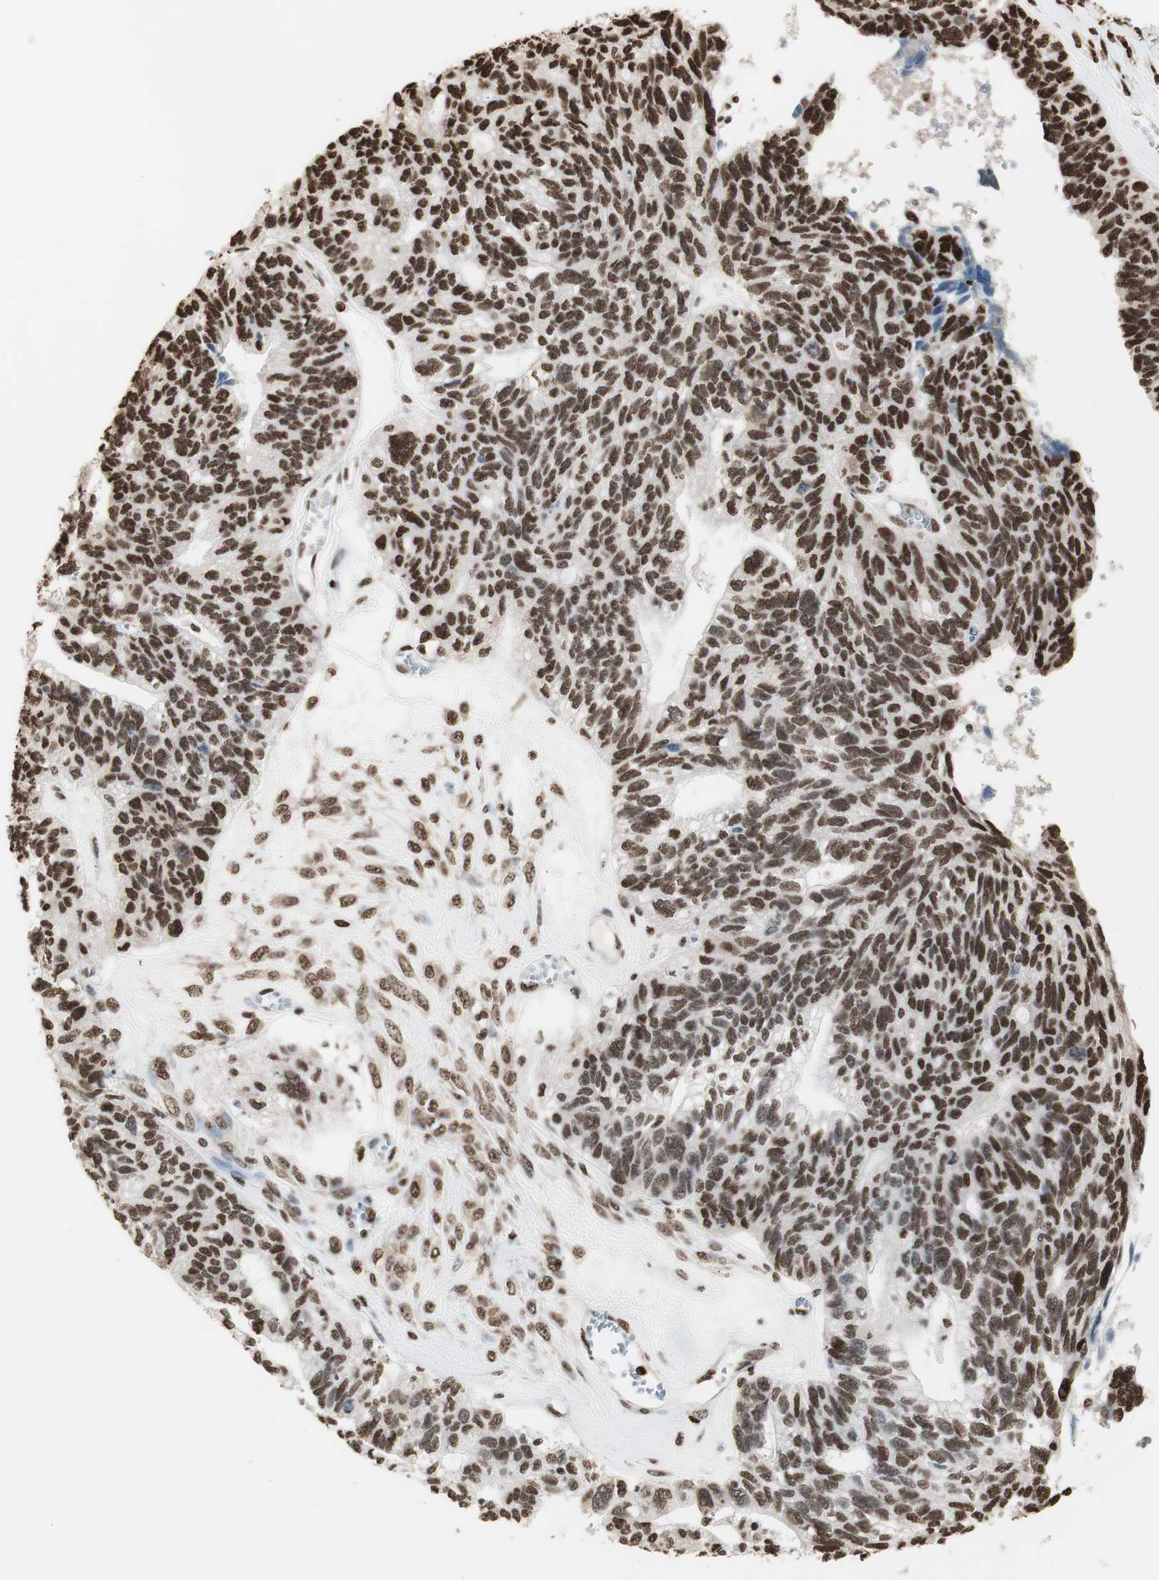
{"staining": {"intensity": "moderate", "quantity": "25%-75%", "location": "nuclear"}, "tissue": "ovarian cancer", "cell_type": "Tumor cells", "image_type": "cancer", "snomed": [{"axis": "morphology", "description": "Cystadenocarcinoma, serous, NOS"}, {"axis": "topography", "description": "Ovary"}], "caption": "Ovarian cancer (serous cystadenocarcinoma) stained for a protein (brown) shows moderate nuclear positive expression in about 25%-75% of tumor cells.", "gene": "HNRNPA2B1", "patient": {"sex": "female", "age": 79}}